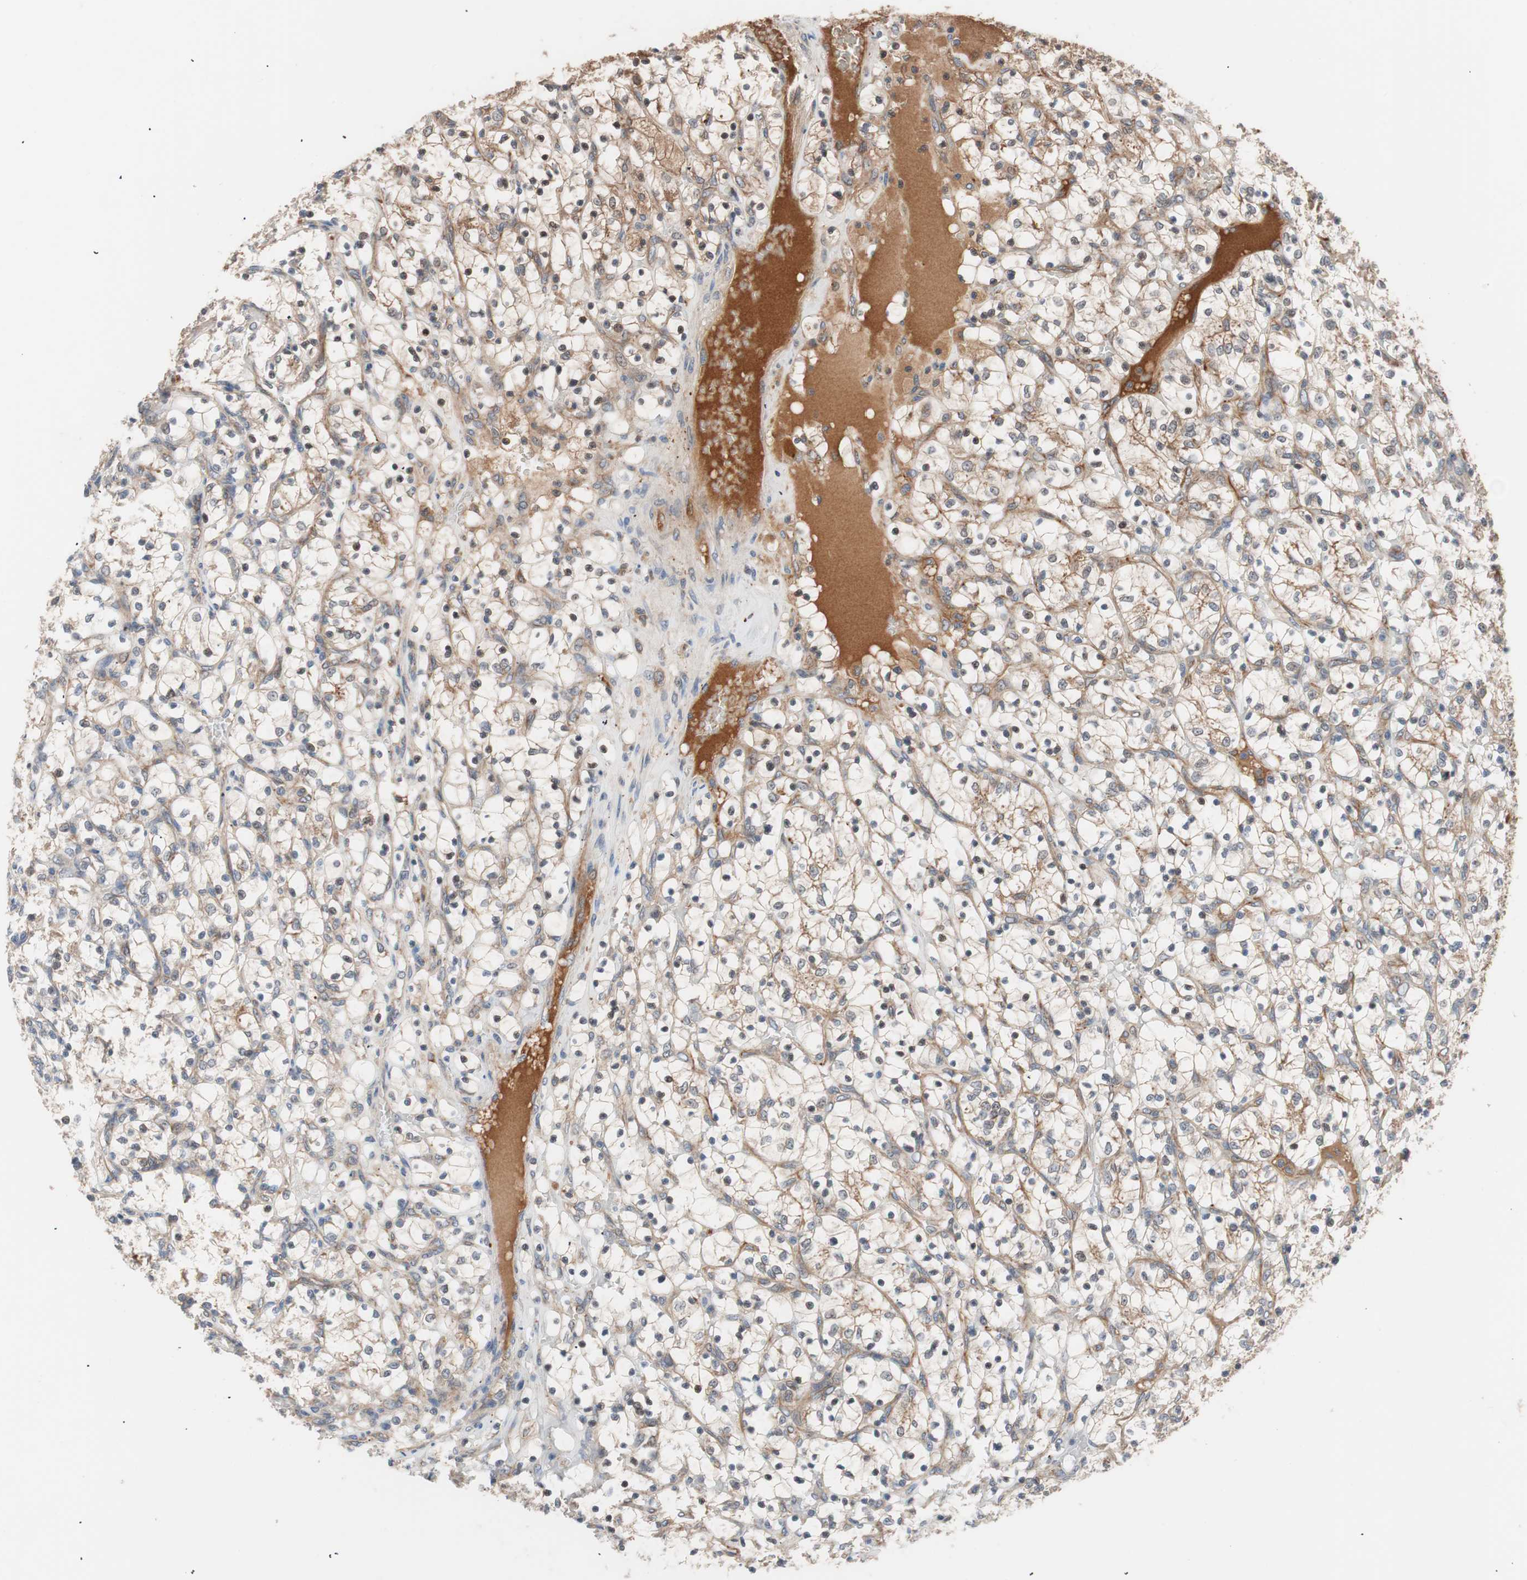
{"staining": {"intensity": "moderate", "quantity": "25%-75%", "location": "cytoplasmic/membranous,nuclear"}, "tissue": "renal cancer", "cell_type": "Tumor cells", "image_type": "cancer", "snomed": [{"axis": "morphology", "description": "Adenocarcinoma, NOS"}, {"axis": "topography", "description": "Kidney"}], "caption": "Human renal adenocarcinoma stained for a protein (brown) displays moderate cytoplasmic/membranous and nuclear positive expression in about 25%-75% of tumor cells.", "gene": "HMBS", "patient": {"sex": "female", "age": 69}}